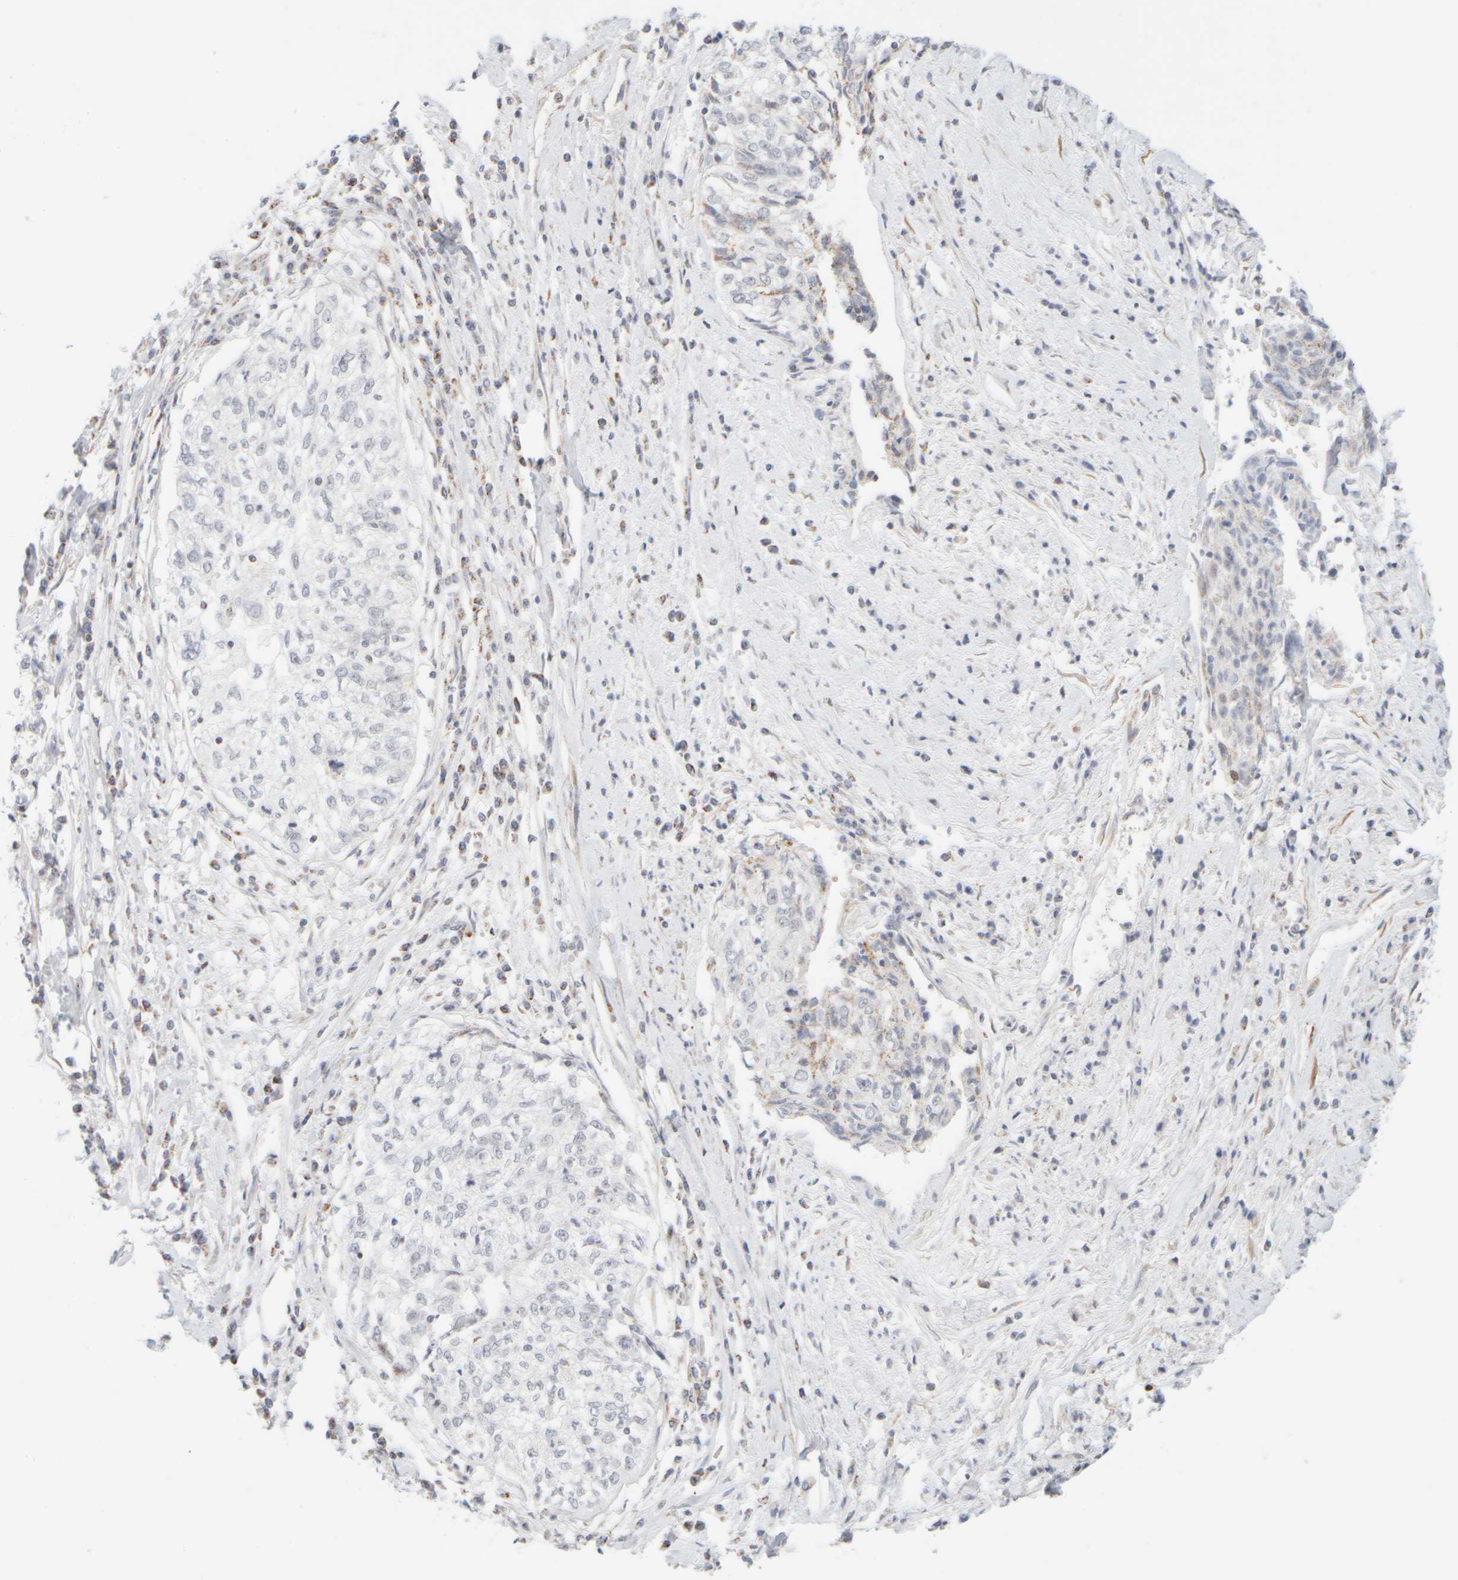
{"staining": {"intensity": "negative", "quantity": "none", "location": "none"}, "tissue": "cervical cancer", "cell_type": "Tumor cells", "image_type": "cancer", "snomed": [{"axis": "morphology", "description": "Squamous cell carcinoma, NOS"}, {"axis": "topography", "description": "Cervix"}], "caption": "Tumor cells are negative for brown protein staining in cervical cancer (squamous cell carcinoma).", "gene": "PPM1K", "patient": {"sex": "female", "age": 57}}